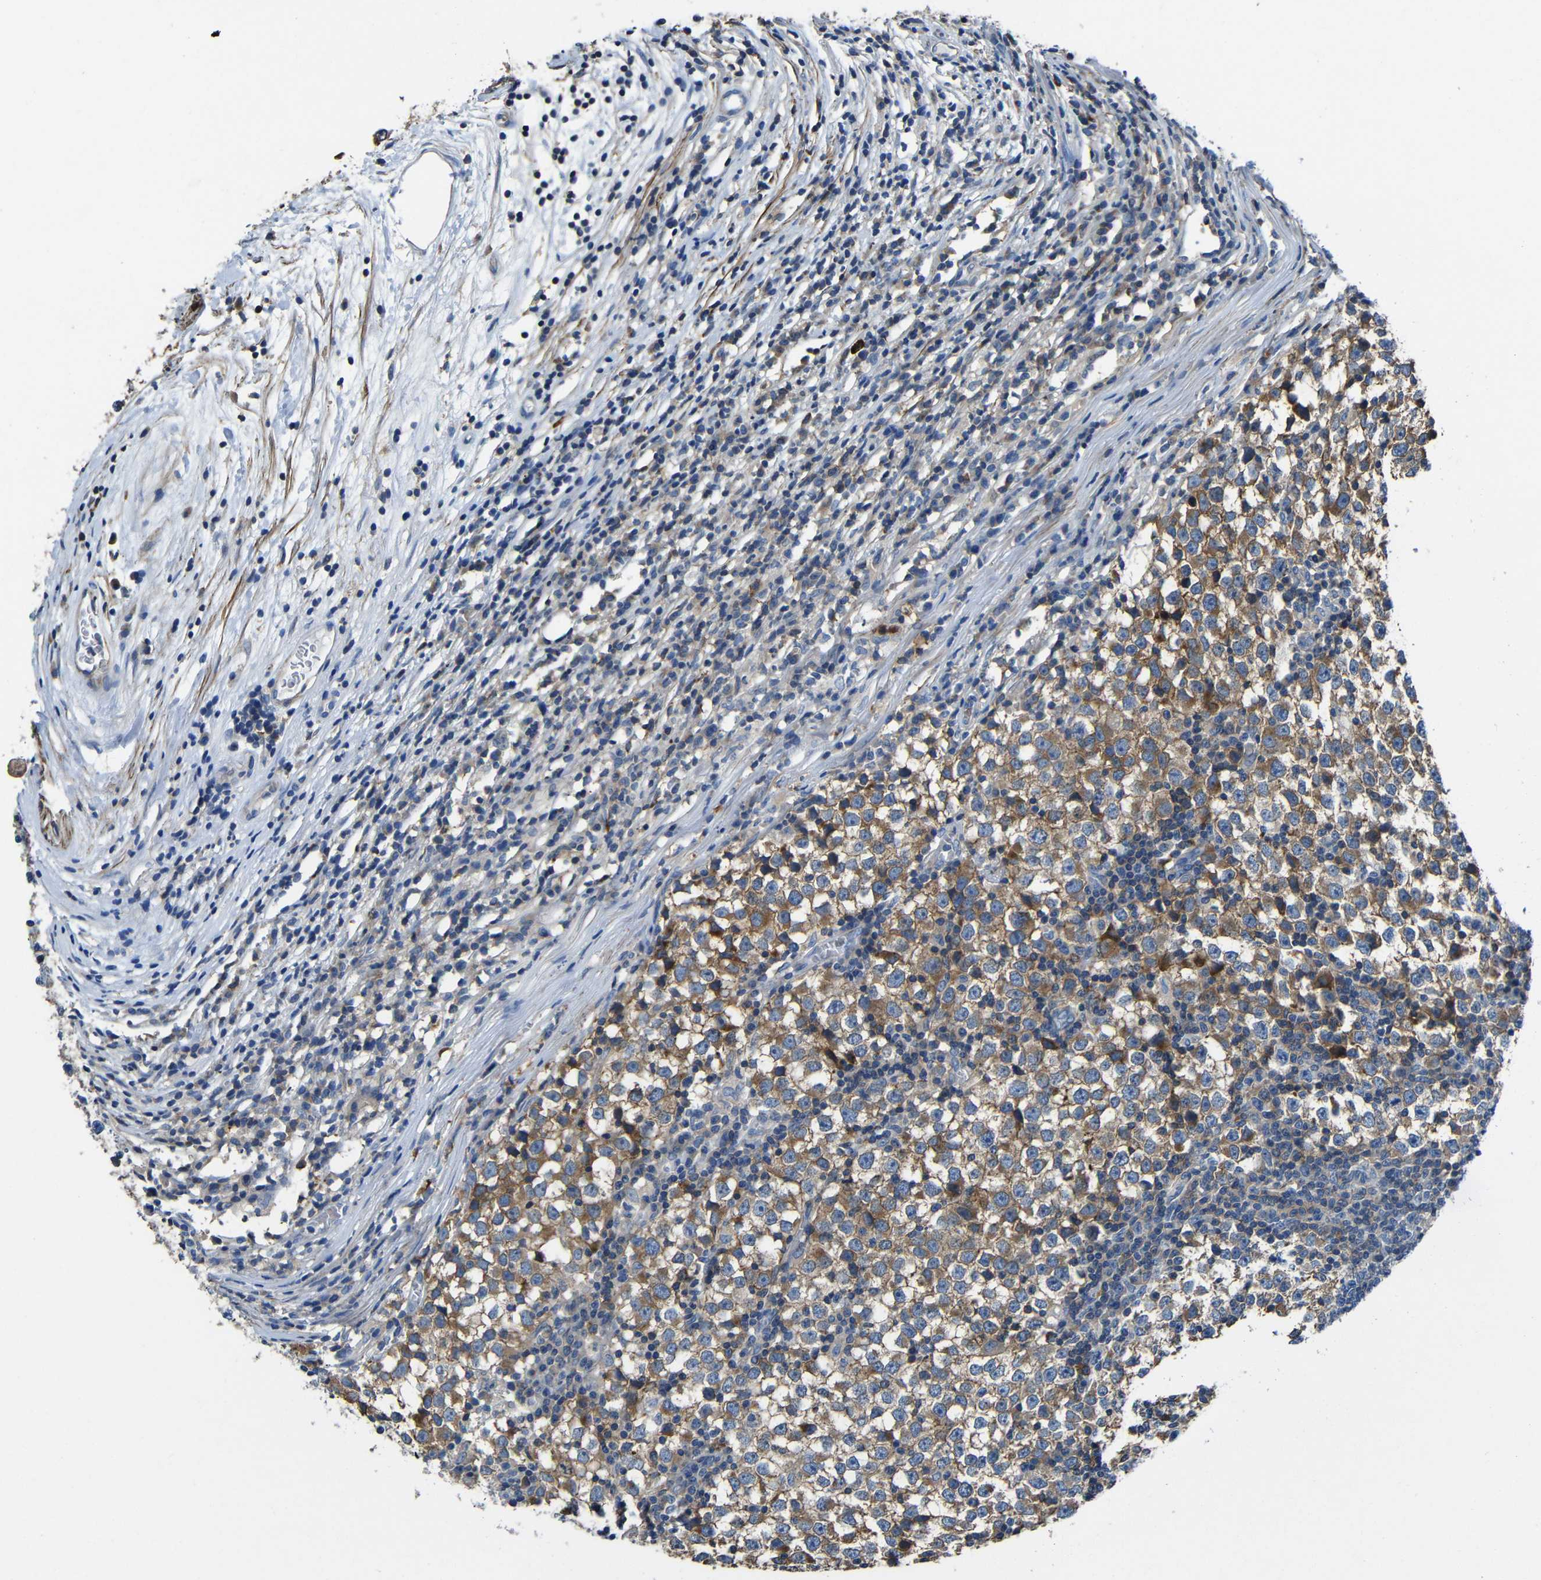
{"staining": {"intensity": "moderate", "quantity": ">75%", "location": "cytoplasmic/membranous"}, "tissue": "testis cancer", "cell_type": "Tumor cells", "image_type": "cancer", "snomed": [{"axis": "morphology", "description": "Seminoma, NOS"}, {"axis": "topography", "description": "Testis"}], "caption": "This is an image of immunohistochemistry staining of seminoma (testis), which shows moderate staining in the cytoplasmic/membranous of tumor cells.", "gene": "GDI1", "patient": {"sex": "male", "age": 65}}